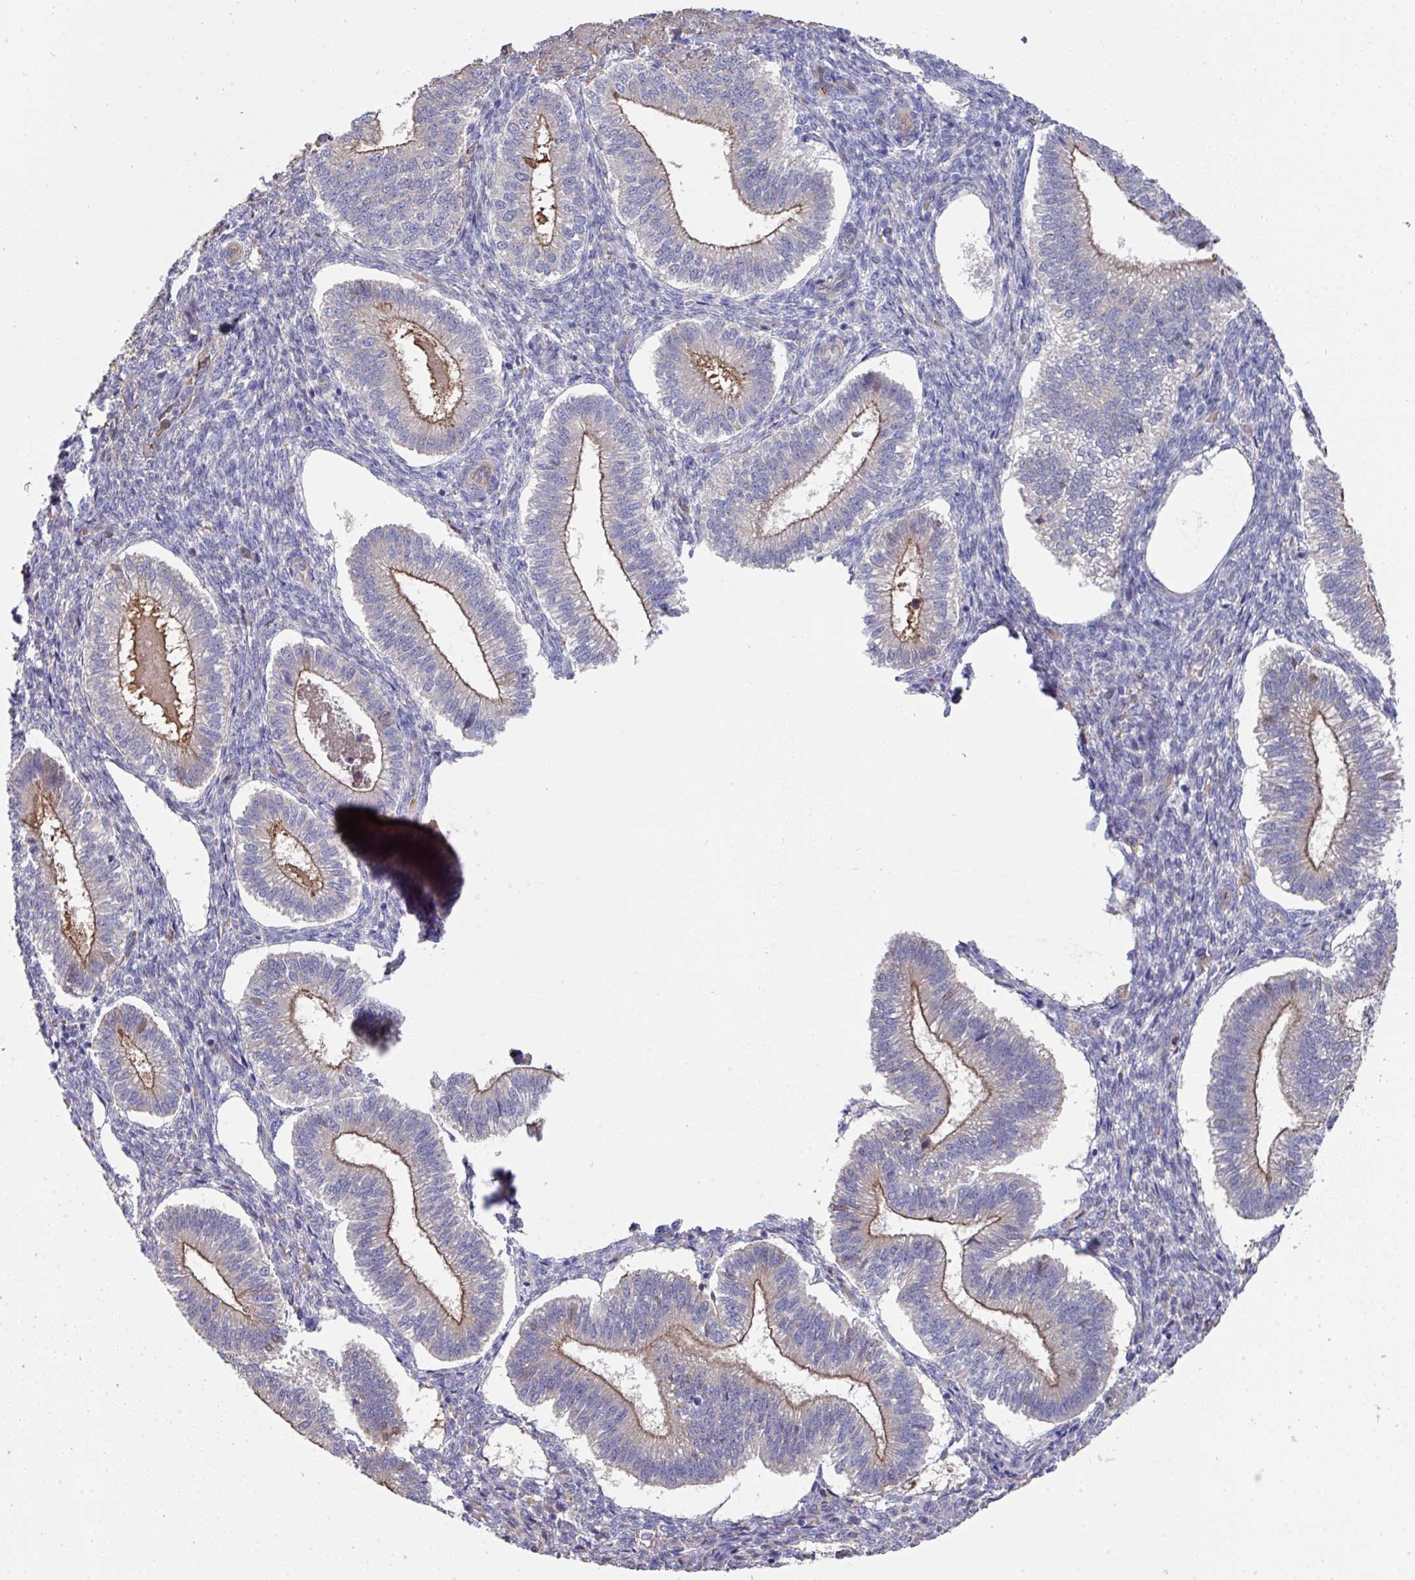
{"staining": {"intensity": "negative", "quantity": "none", "location": "none"}, "tissue": "endometrium", "cell_type": "Cells in endometrial stroma", "image_type": "normal", "snomed": [{"axis": "morphology", "description": "Normal tissue, NOS"}, {"axis": "topography", "description": "Endometrium"}], "caption": "Human endometrium stained for a protein using IHC reveals no positivity in cells in endometrial stroma.", "gene": "PRR5", "patient": {"sex": "female", "age": 25}}